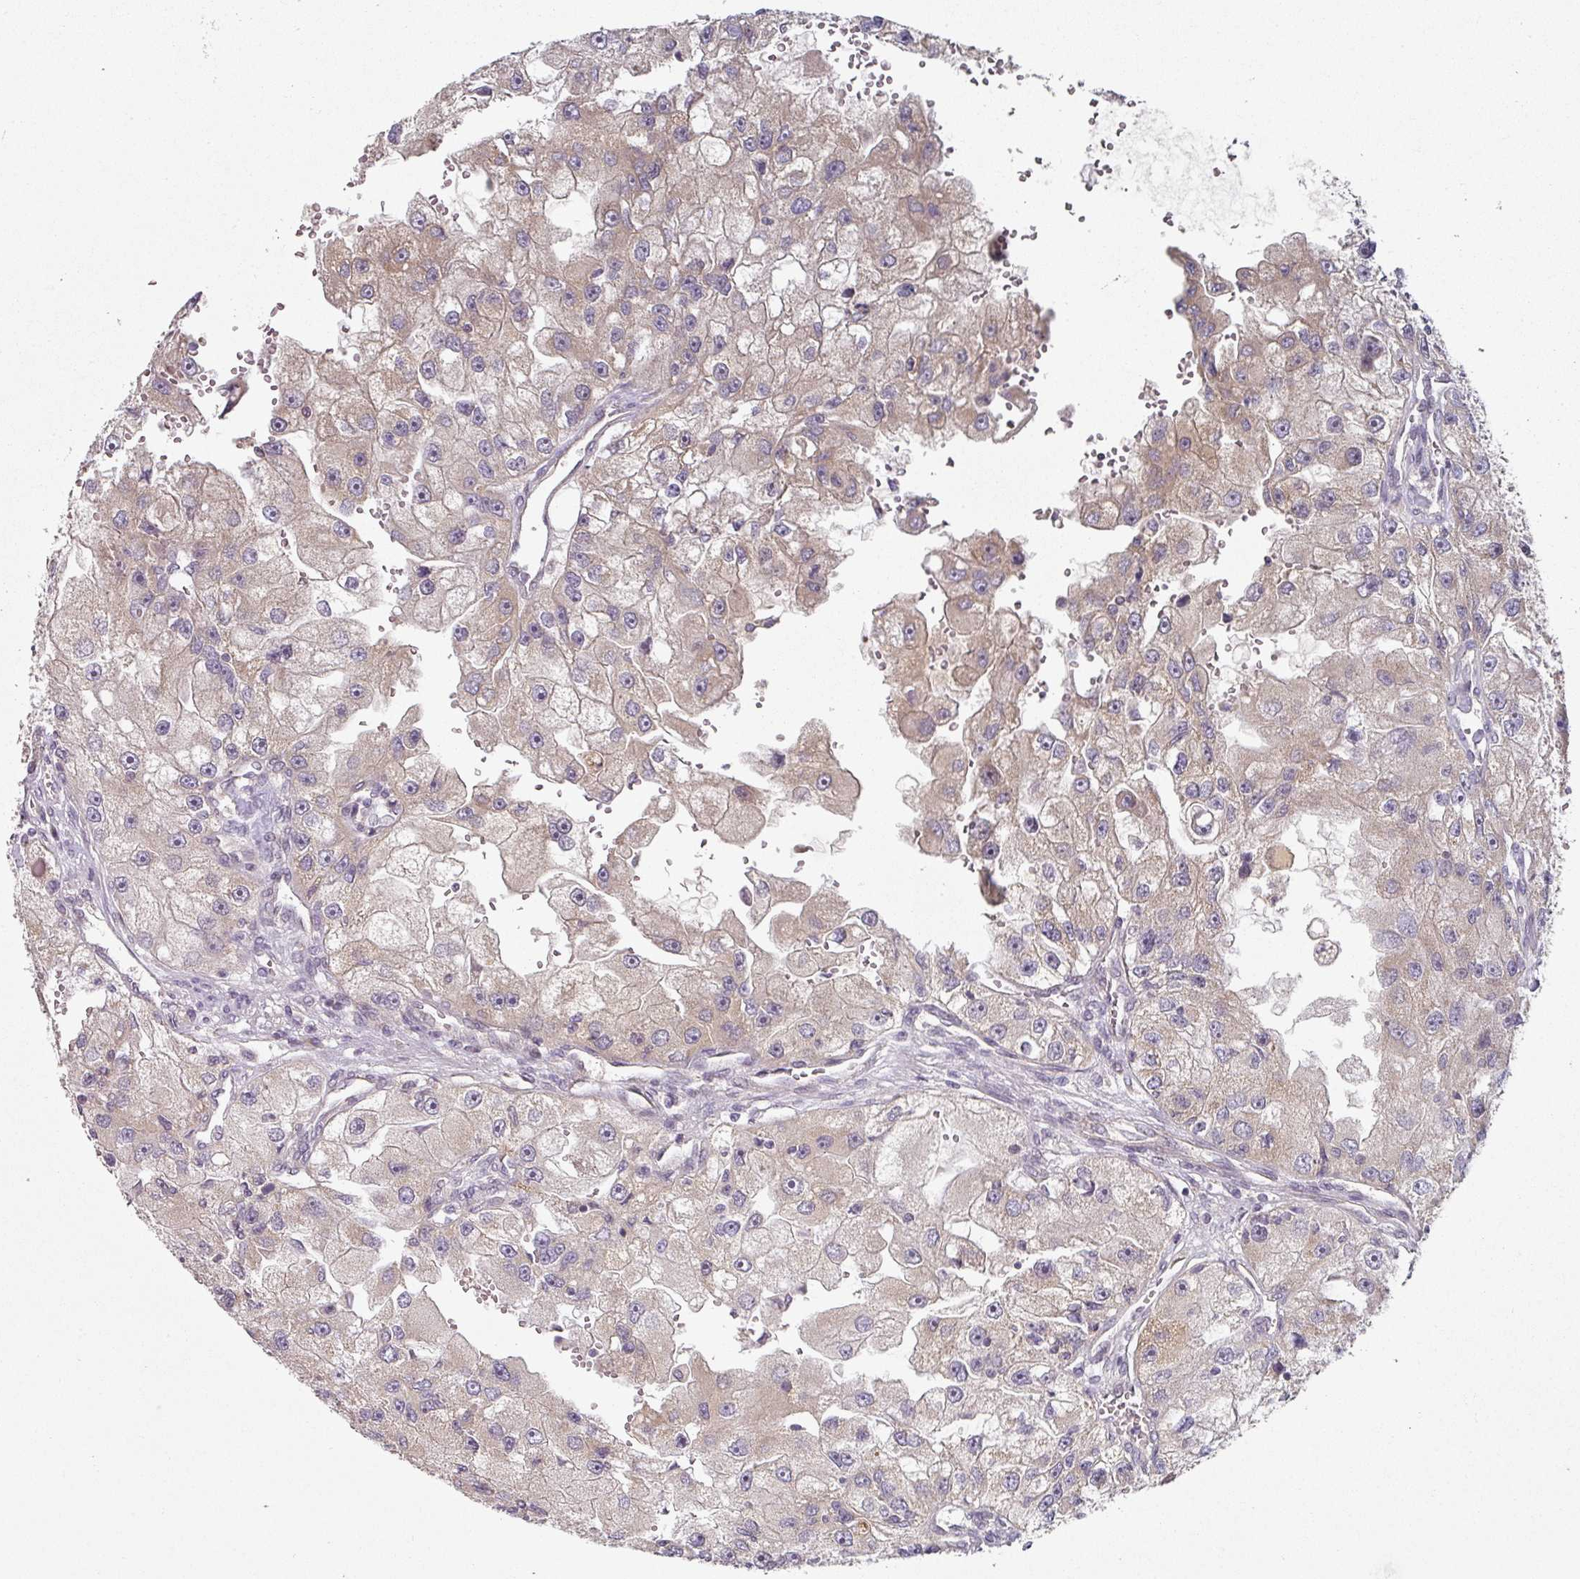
{"staining": {"intensity": "weak", "quantity": "<25%", "location": "cytoplasmic/membranous"}, "tissue": "renal cancer", "cell_type": "Tumor cells", "image_type": "cancer", "snomed": [{"axis": "morphology", "description": "Adenocarcinoma, NOS"}, {"axis": "topography", "description": "Kidney"}], "caption": "Photomicrograph shows no significant protein staining in tumor cells of renal cancer.", "gene": "MAP2K2", "patient": {"sex": "male", "age": 63}}